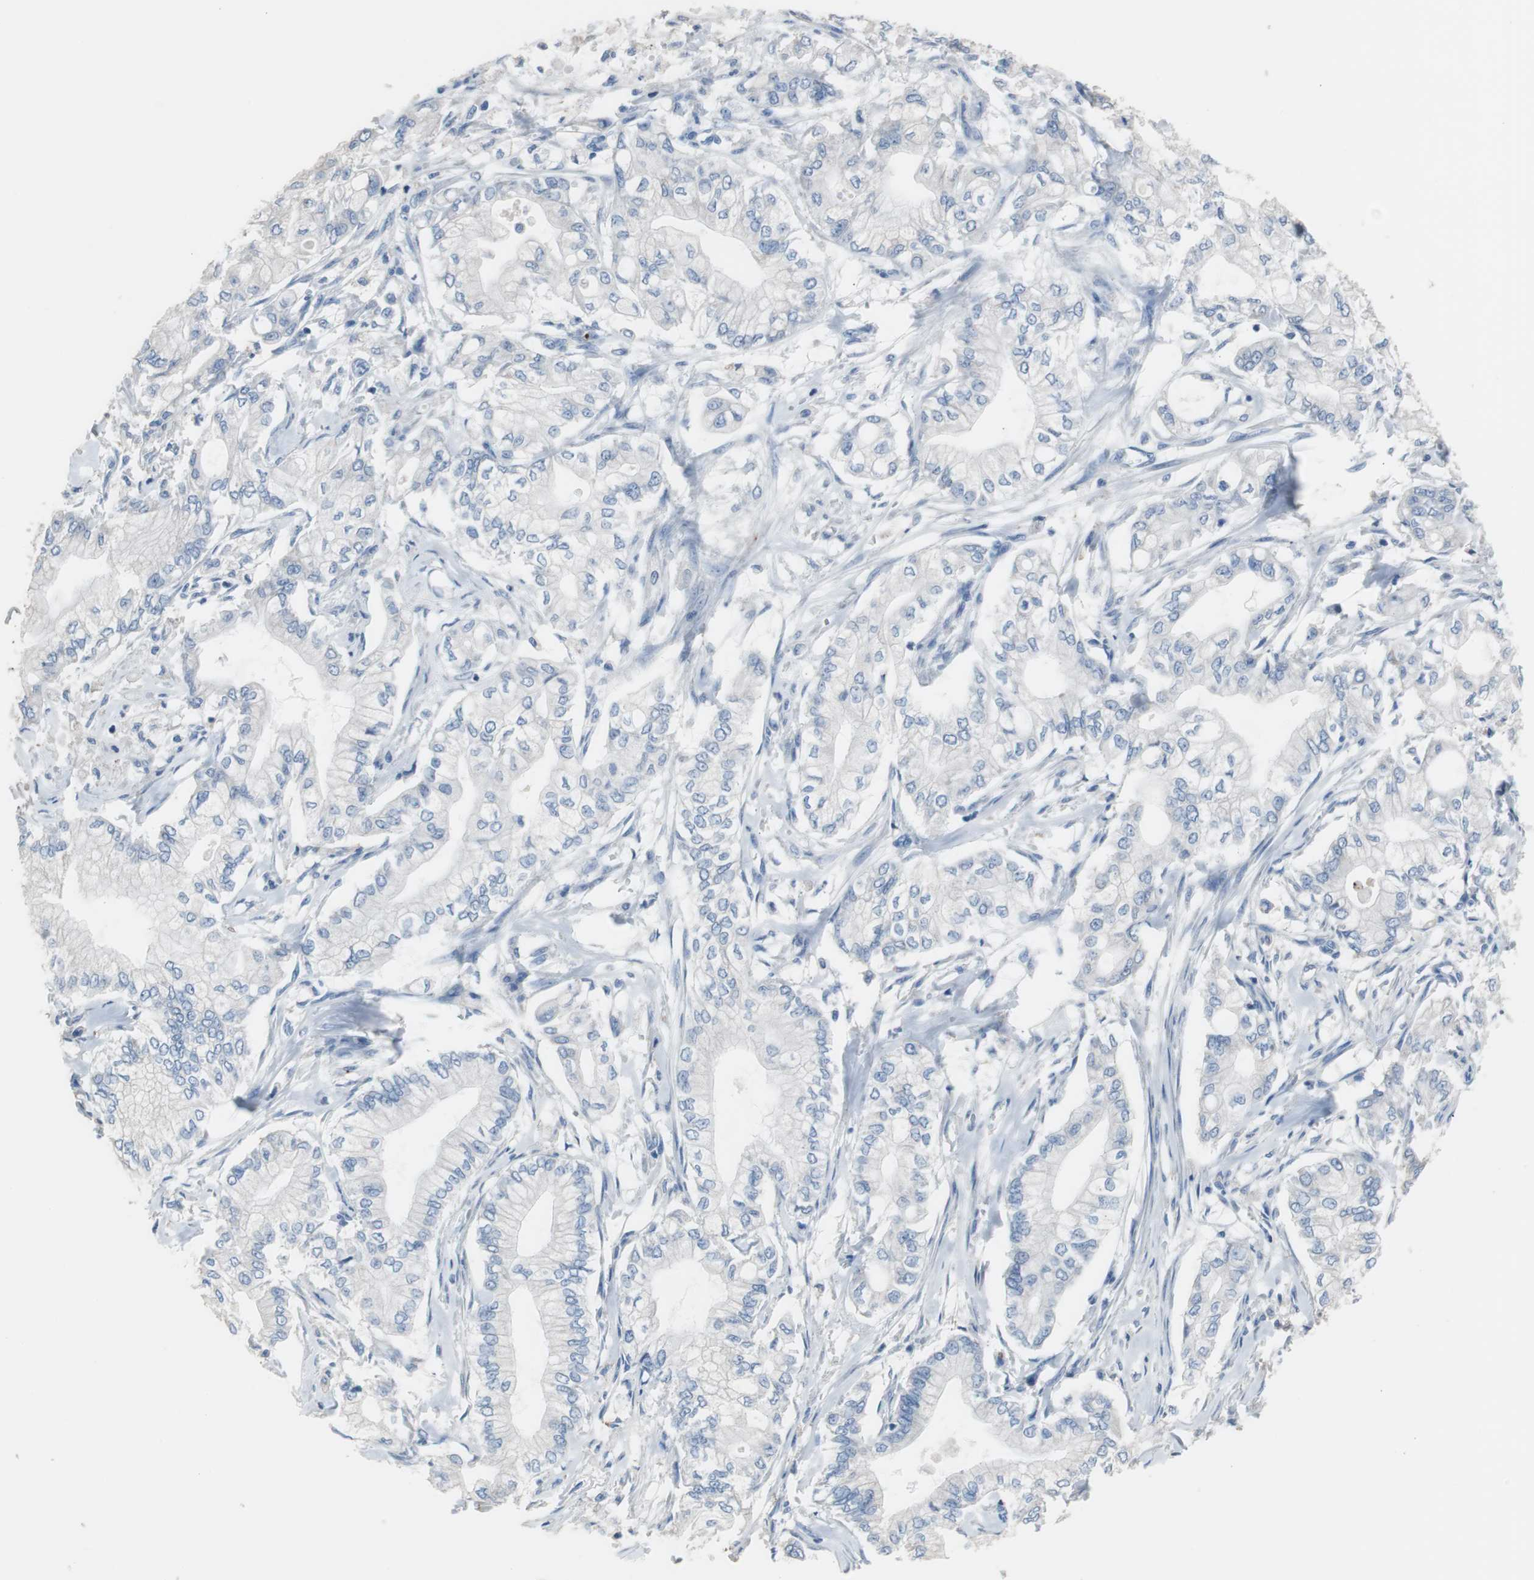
{"staining": {"intensity": "negative", "quantity": "none", "location": "none"}, "tissue": "pancreatic cancer", "cell_type": "Tumor cells", "image_type": "cancer", "snomed": [{"axis": "morphology", "description": "Adenocarcinoma, NOS"}, {"axis": "topography", "description": "Pancreas"}], "caption": "Tumor cells are negative for brown protein staining in pancreatic adenocarcinoma.", "gene": "FCGR2B", "patient": {"sex": "male", "age": 70}}